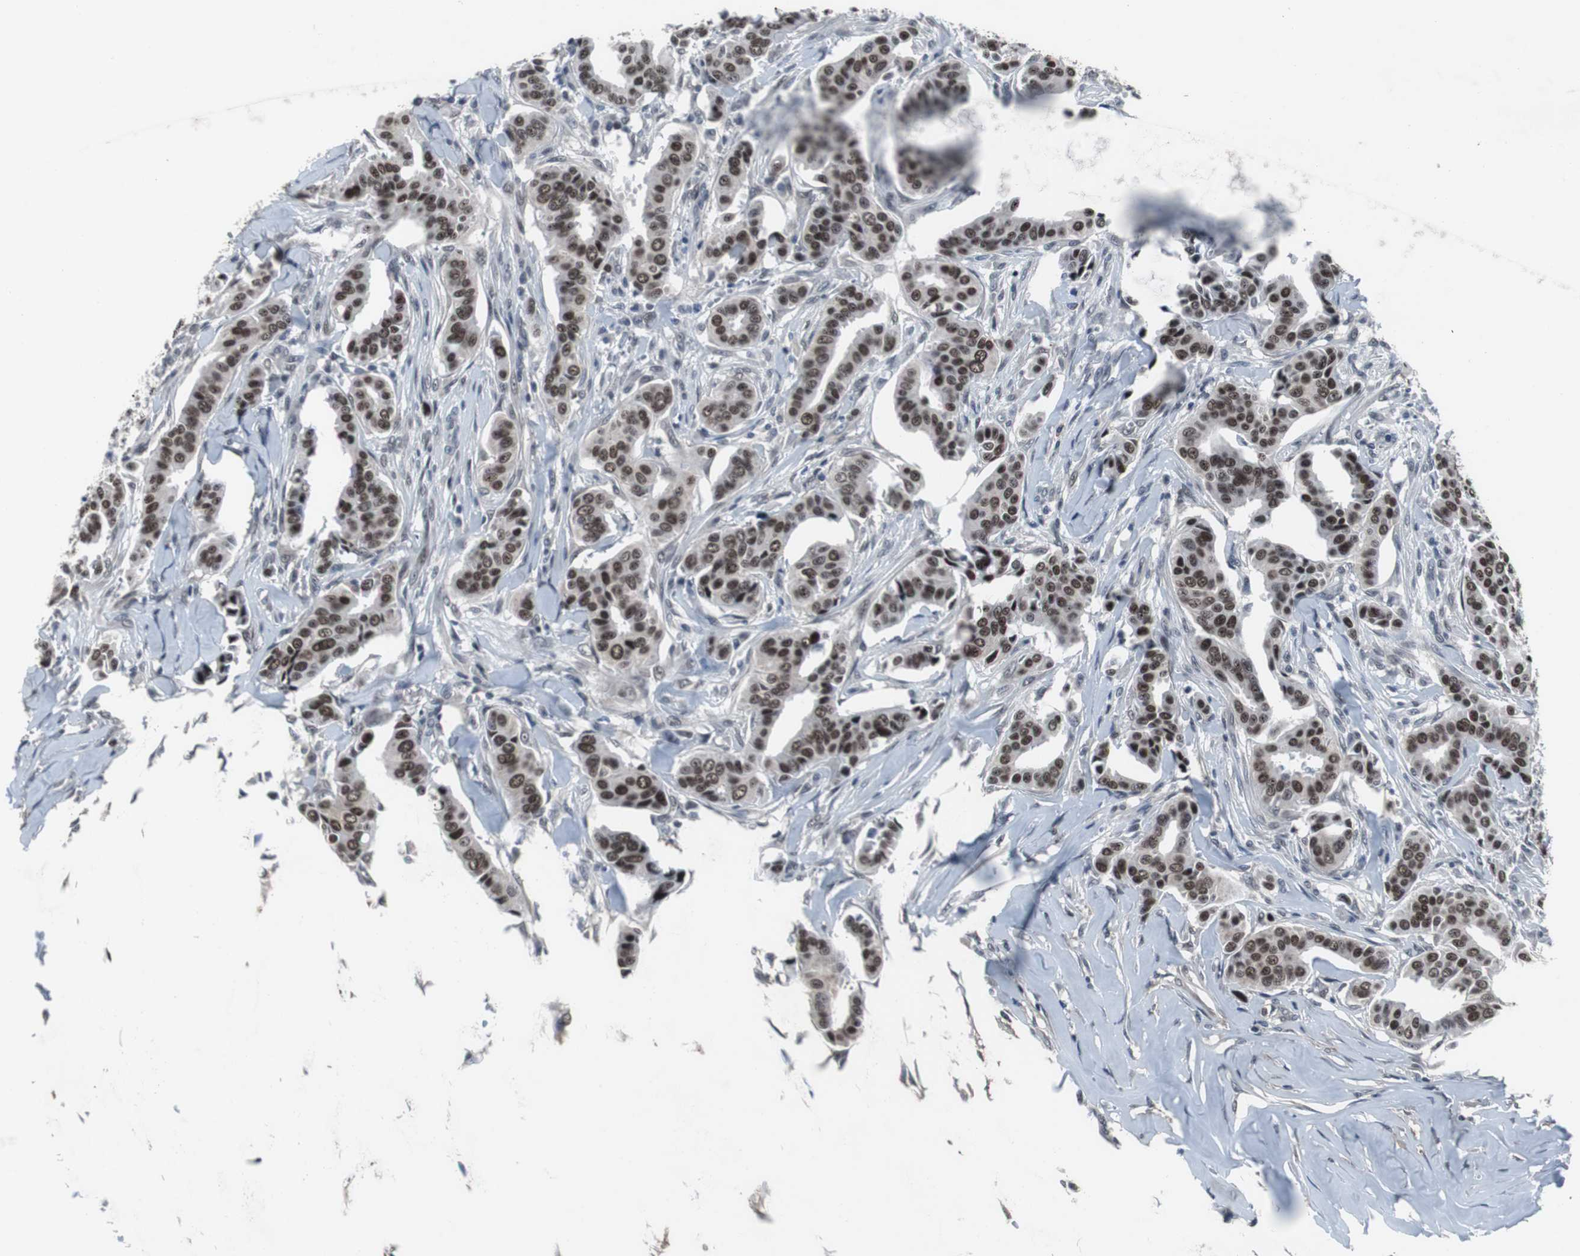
{"staining": {"intensity": "strong", "quantity": ">75%", "location": "nuclear"}, "tissue": "head and neck cancer", "cell_type": "Tumor cells", "image_type": "cancer", "snomed": [{"axis": "morphology", "description": "Adenocarcinoma, NOS"}, {"axis": "topography", "description": "Salivary gland"}, {"axis": "topography", "description": "Head-Neck"}], "caption": "Immunohistochemistry (IHC) histopathology image of neoplastic tissue: head and neck cancer stained using IHC demonstrates high levels of strong protein expression localized specifically in the nuclear of tumor cells, appearing as a nuclear brown color.", "gene": "FOXP4", "patient": {"sex": "female", "age": 59}}